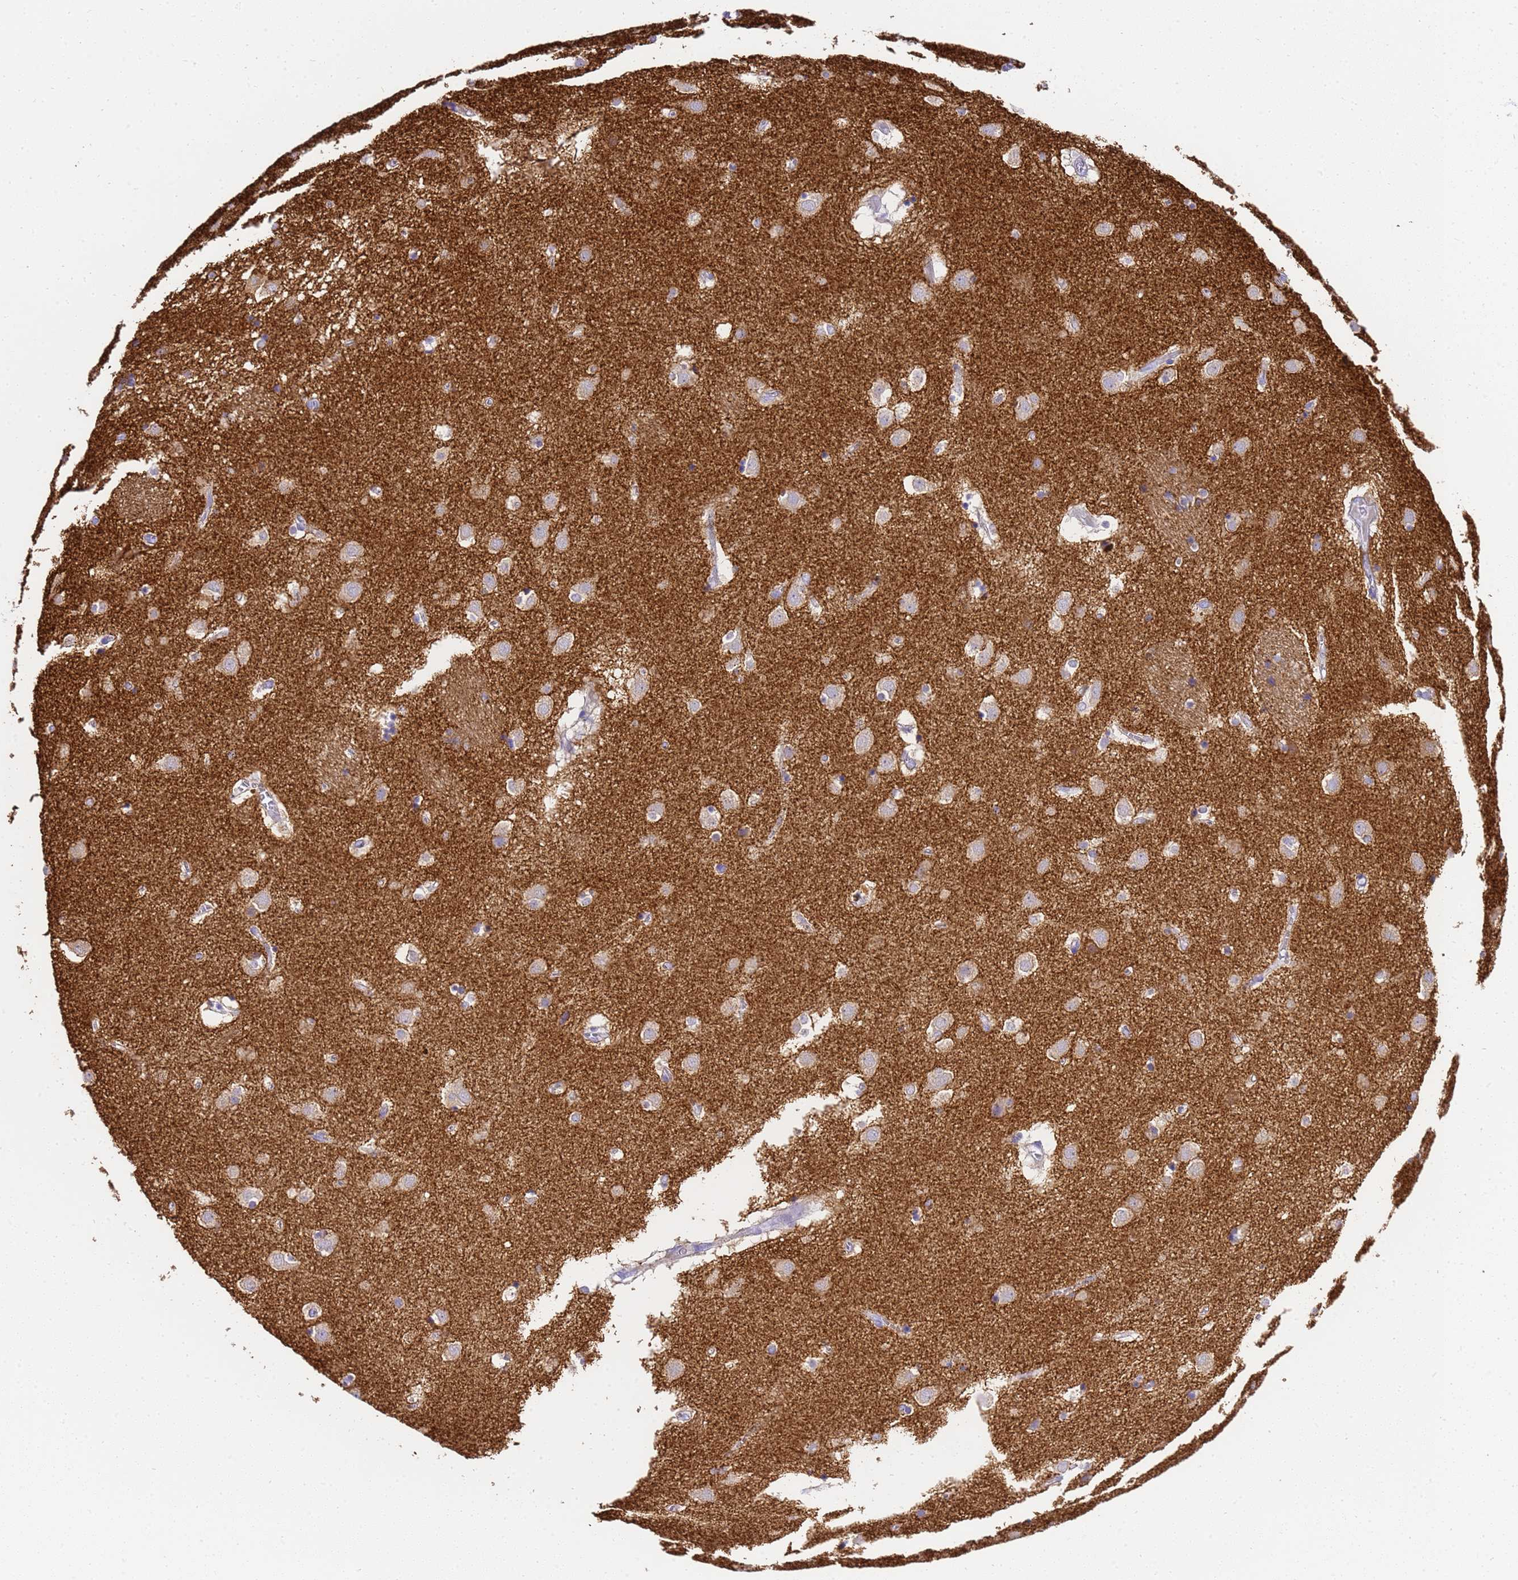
{"staining": {"intensity": "weak", "quantity": "<25%", "location": "cytoplasmic/membranous"}, "tissue": "caudate", "cell_type": "Glial cells", "image_type": "normal", "snomed": [{"axis": "morphology", "description": "Normal tissue, NOS"}, {"axis": "topography", "description": "Lateral ventricle wall"}], "caption": "DAB immunohistochemical staining of unremarkable human caudate demonstrates no significant staining in glial cells. (DAB IHC with hematoxylin counter stain).", "gene": "FAM72A", "patient": {"sex": "male", "age": 70}}